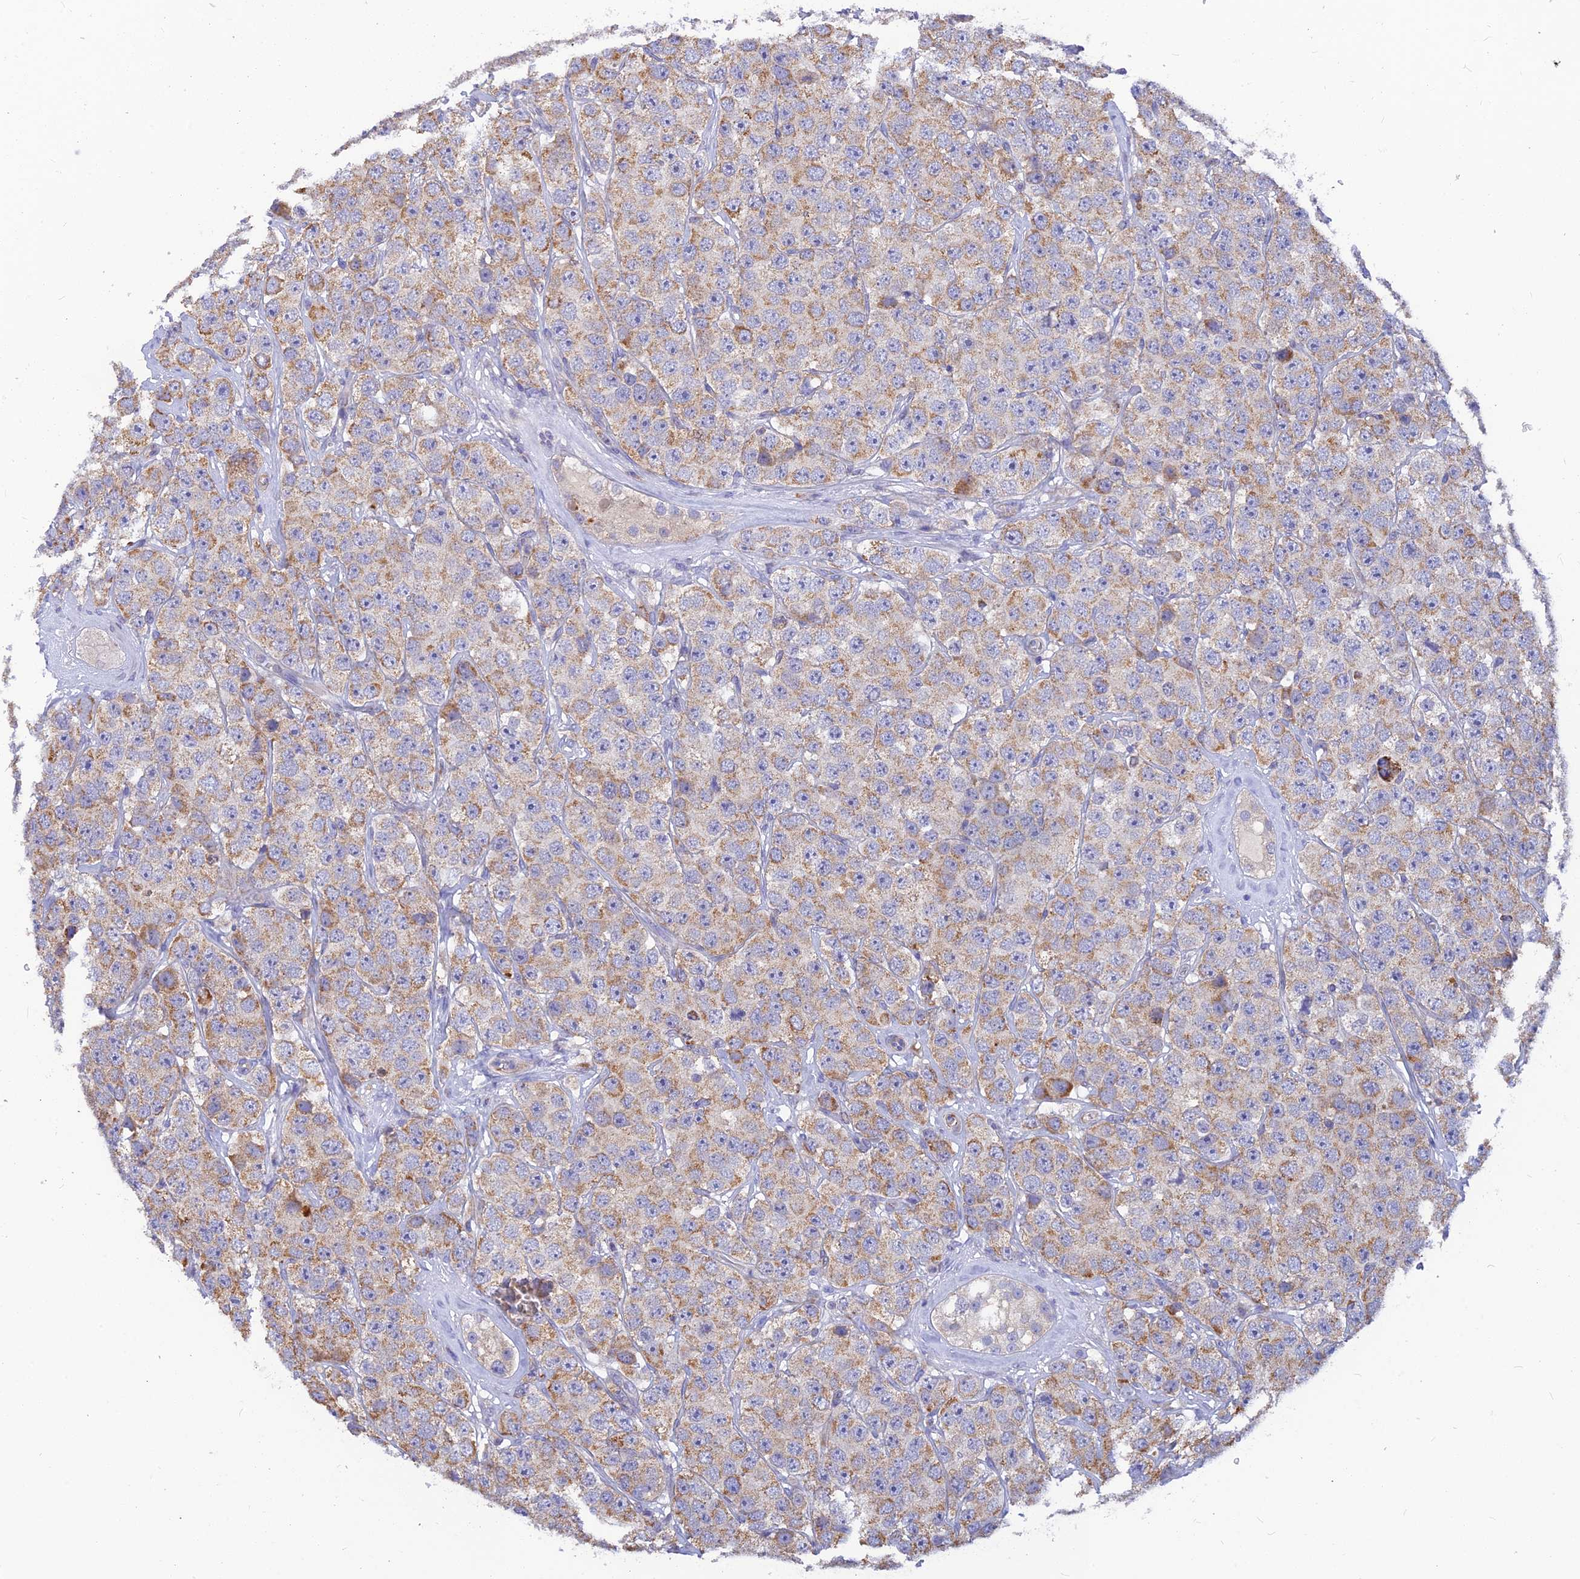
{"staining": {"intensity": "moderate", "quantity": ">75%", "location": "cytoplasmic/membranous"}, "tissue": "testis cancer", "cell_type": "Tumor cells", "image_type": "cancer", "snomed": [{"axis": "morphology", "description": "Seminoma, NOS"}, {"axis": "topography", "description": "Testis"}], "caption": "A micrograph showing moderate cytoplasmic/membranous staining in about >75% of tumor cells in testis seminoma, as visualized by brown immunohistochemical staining.", "gene": "CACNA1B", "patient": {"sex": "male", "age": 28}}